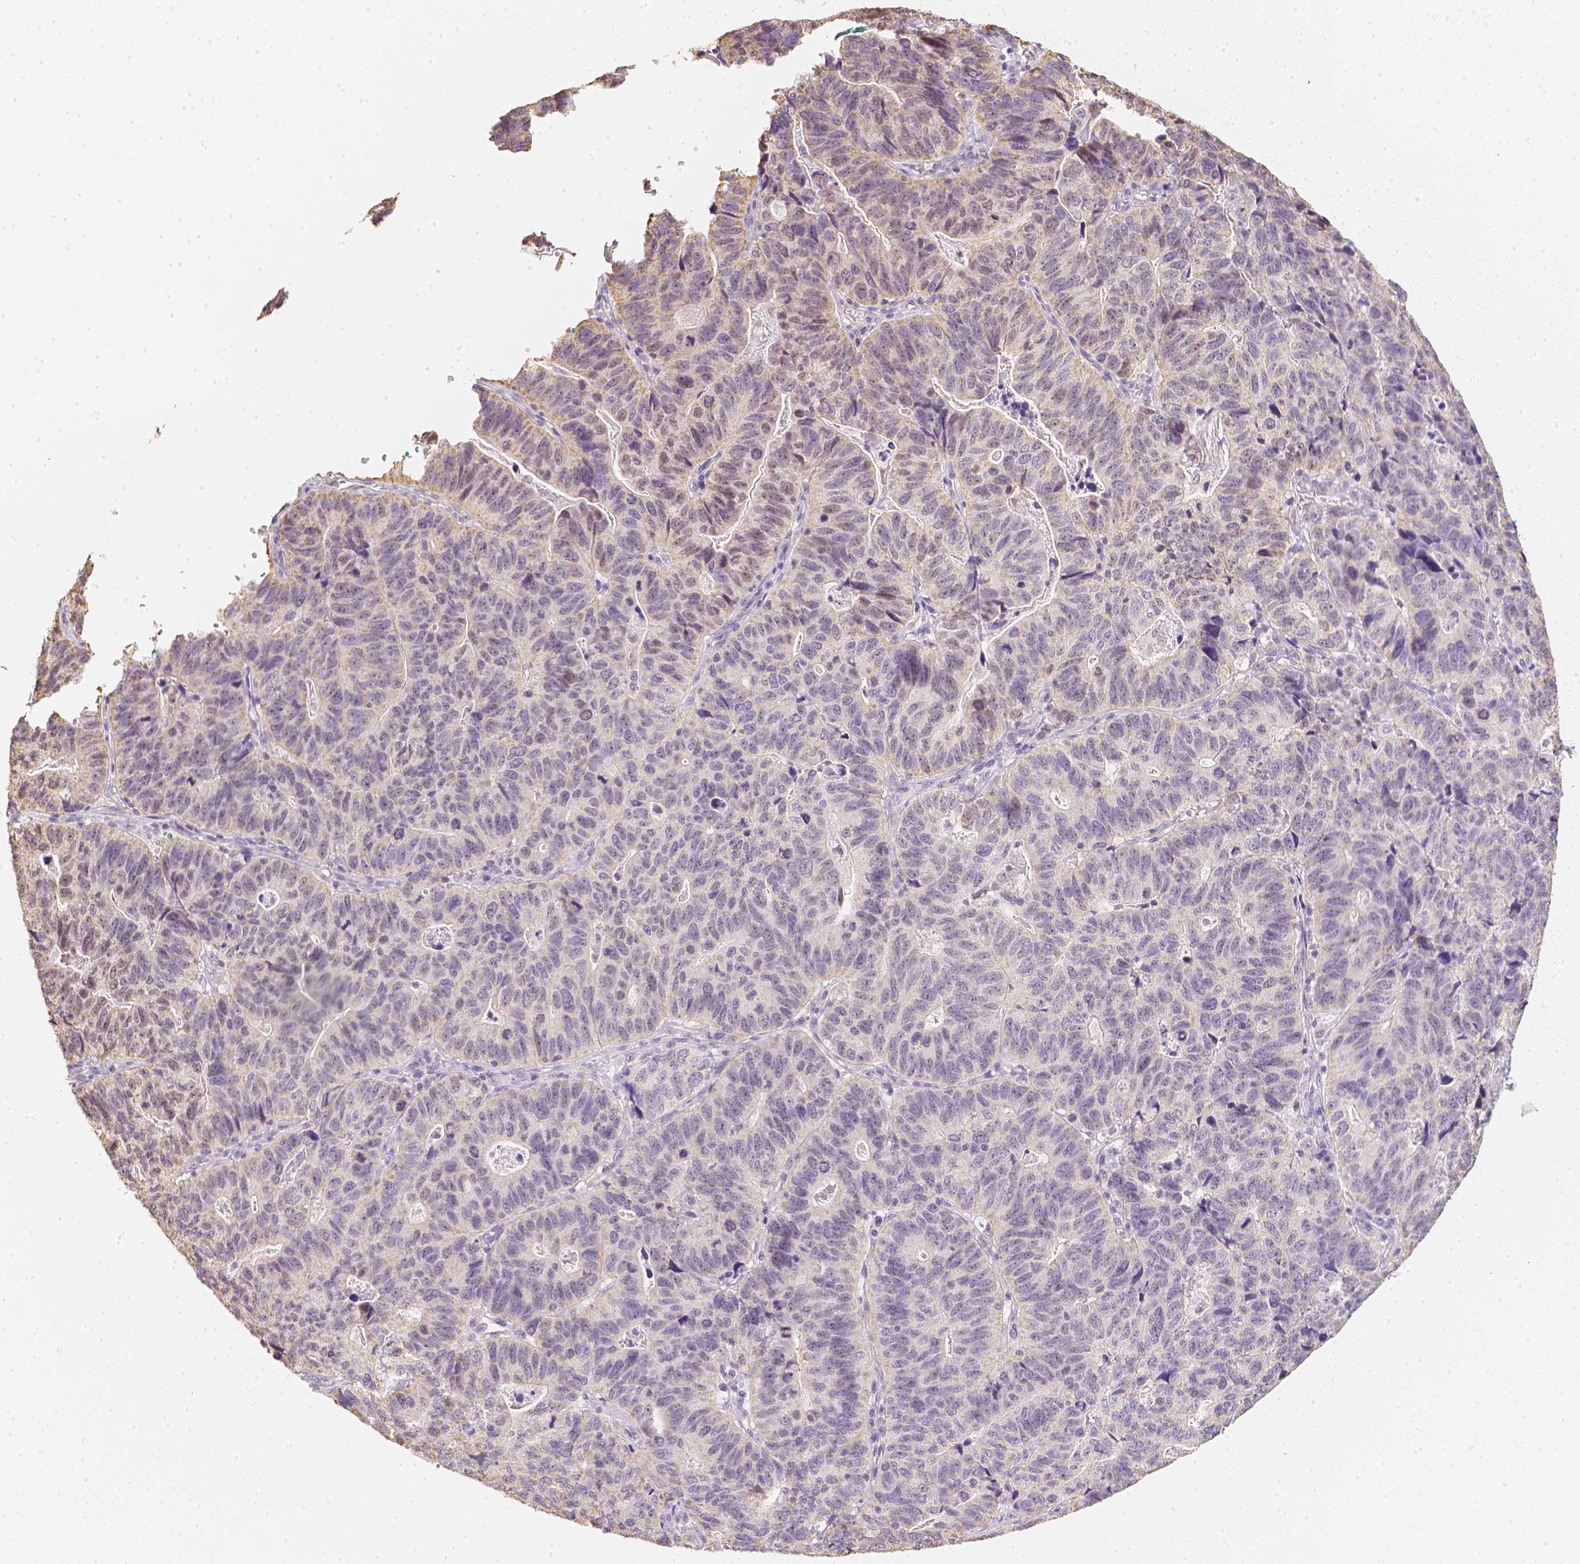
{"staining": {"intensity": "weak", "quantity": ">75%", "location": "cytoplasmic/membranous"}, "tissue": "stomach cancer", "cell_type": "Tumor cells", "image_type": "cancer", "snomed": [{"axis": "morphology", "description": "Adenocarcinoma, NOS"}, {"axis": "topography", "description": "Stomach, upper"}], "caption": "Immunohistochemical staining of stomach adenocarcinoma exhibits low levels of weak cytoplasmic/membranous positivity in about >75% of tumor cells. Using DAB (brown) and hematoxylin (blue) stains, captured at high magnification using brightfield microscopy.", "gene": "NVL", "patient": {"sex": "female", "age": 67}}